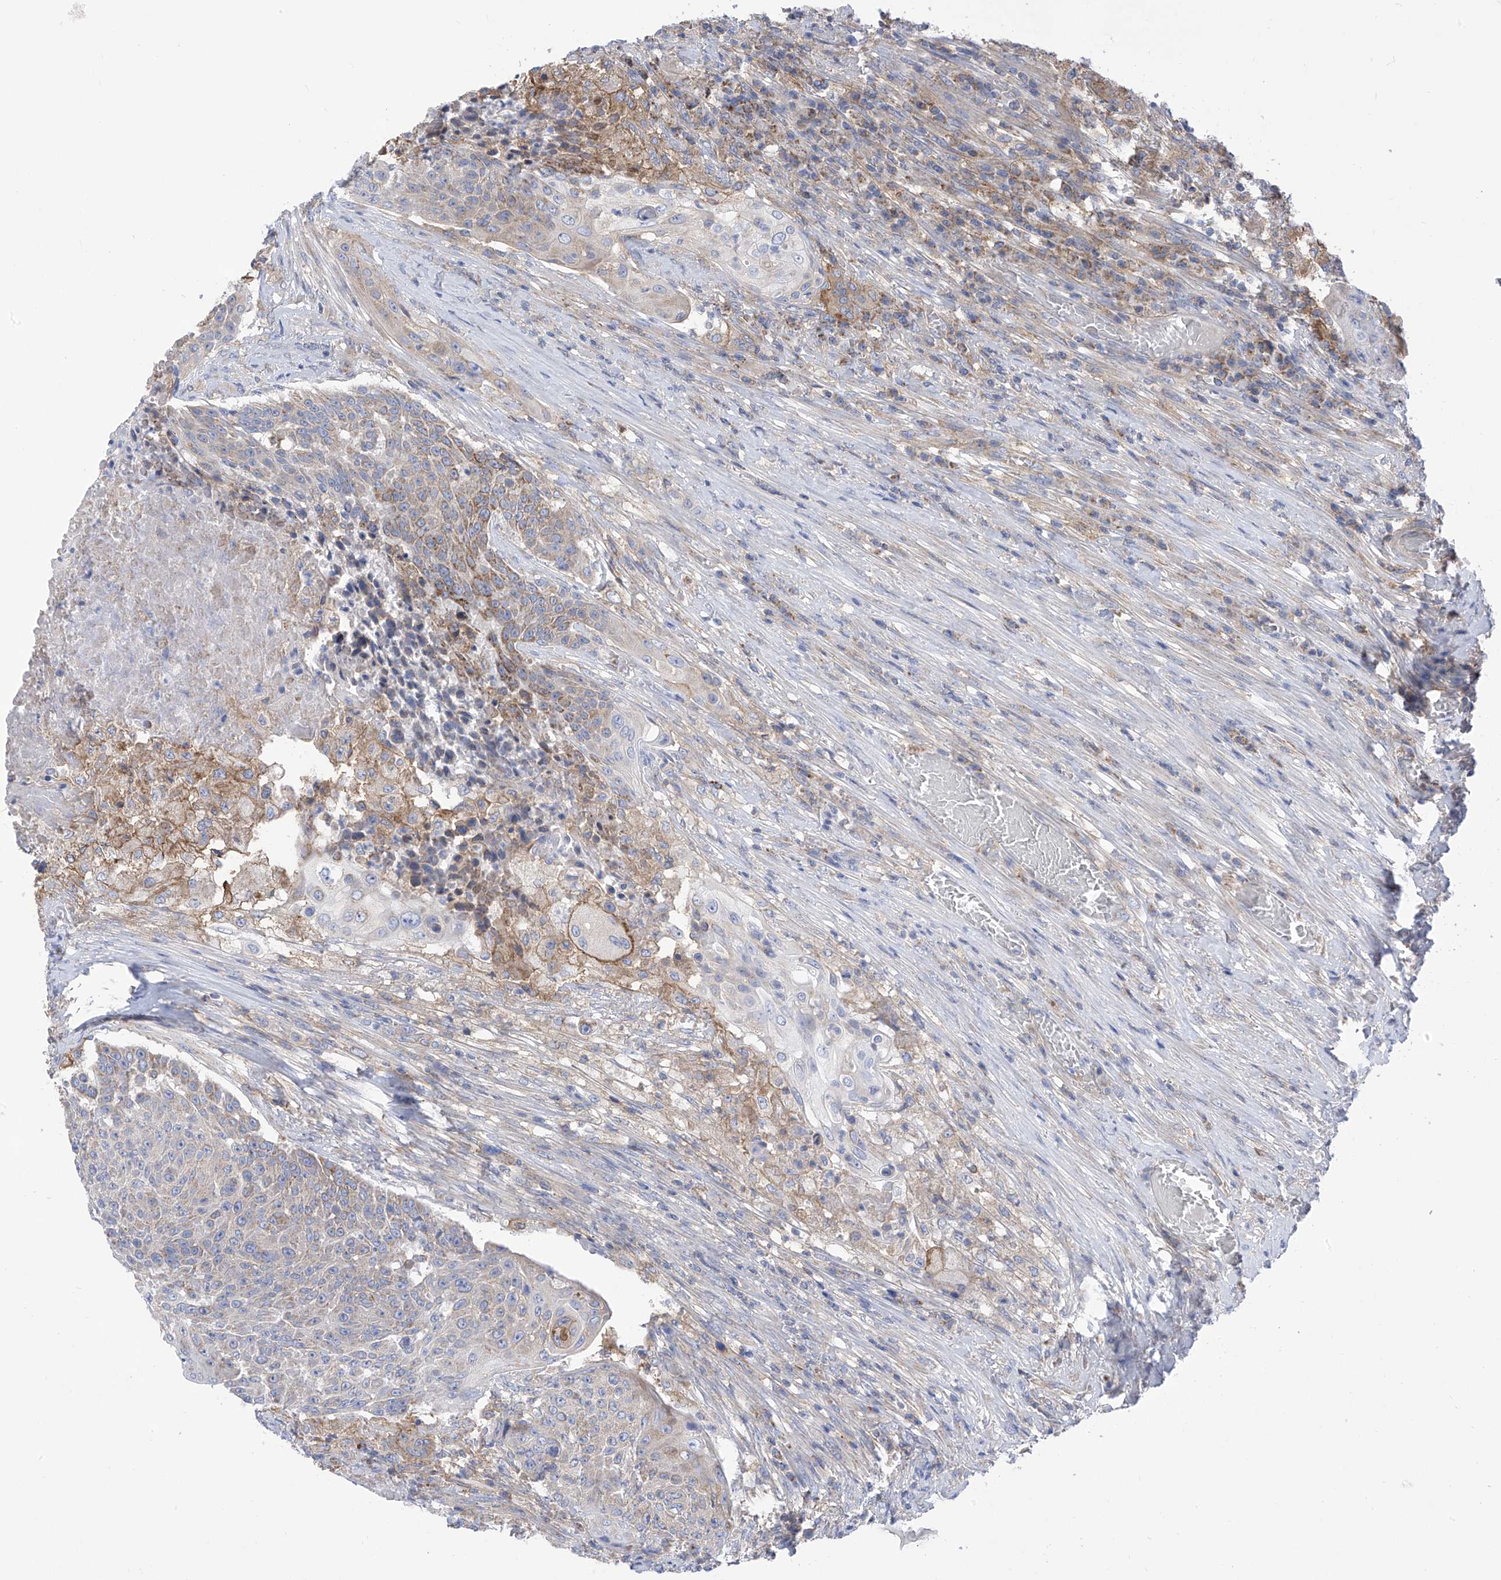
{"staining": {"intensity": "moderate", "quantity": "<25%", "location": "cytoplasmic/membranous"}, "tissue": "urothelial cancer", "cell_type": "Tumor cells", "image_type": "cancer", "snomed": [{"axis": "morphology", "description": "Urothelial carcinoma, High grade"}, {"axis": "topography", "description": "Urinary bladder"}], "caption": "DAB (3,3'-diaminobenzidine) immunohistochemical staining of human urothelial cancer displays moderate cytoplasmic/membranous protein staining in approximately <25% of tumor cells.", "gene": "P2RX7", "patient": {"sex": "female", "age": 63}}